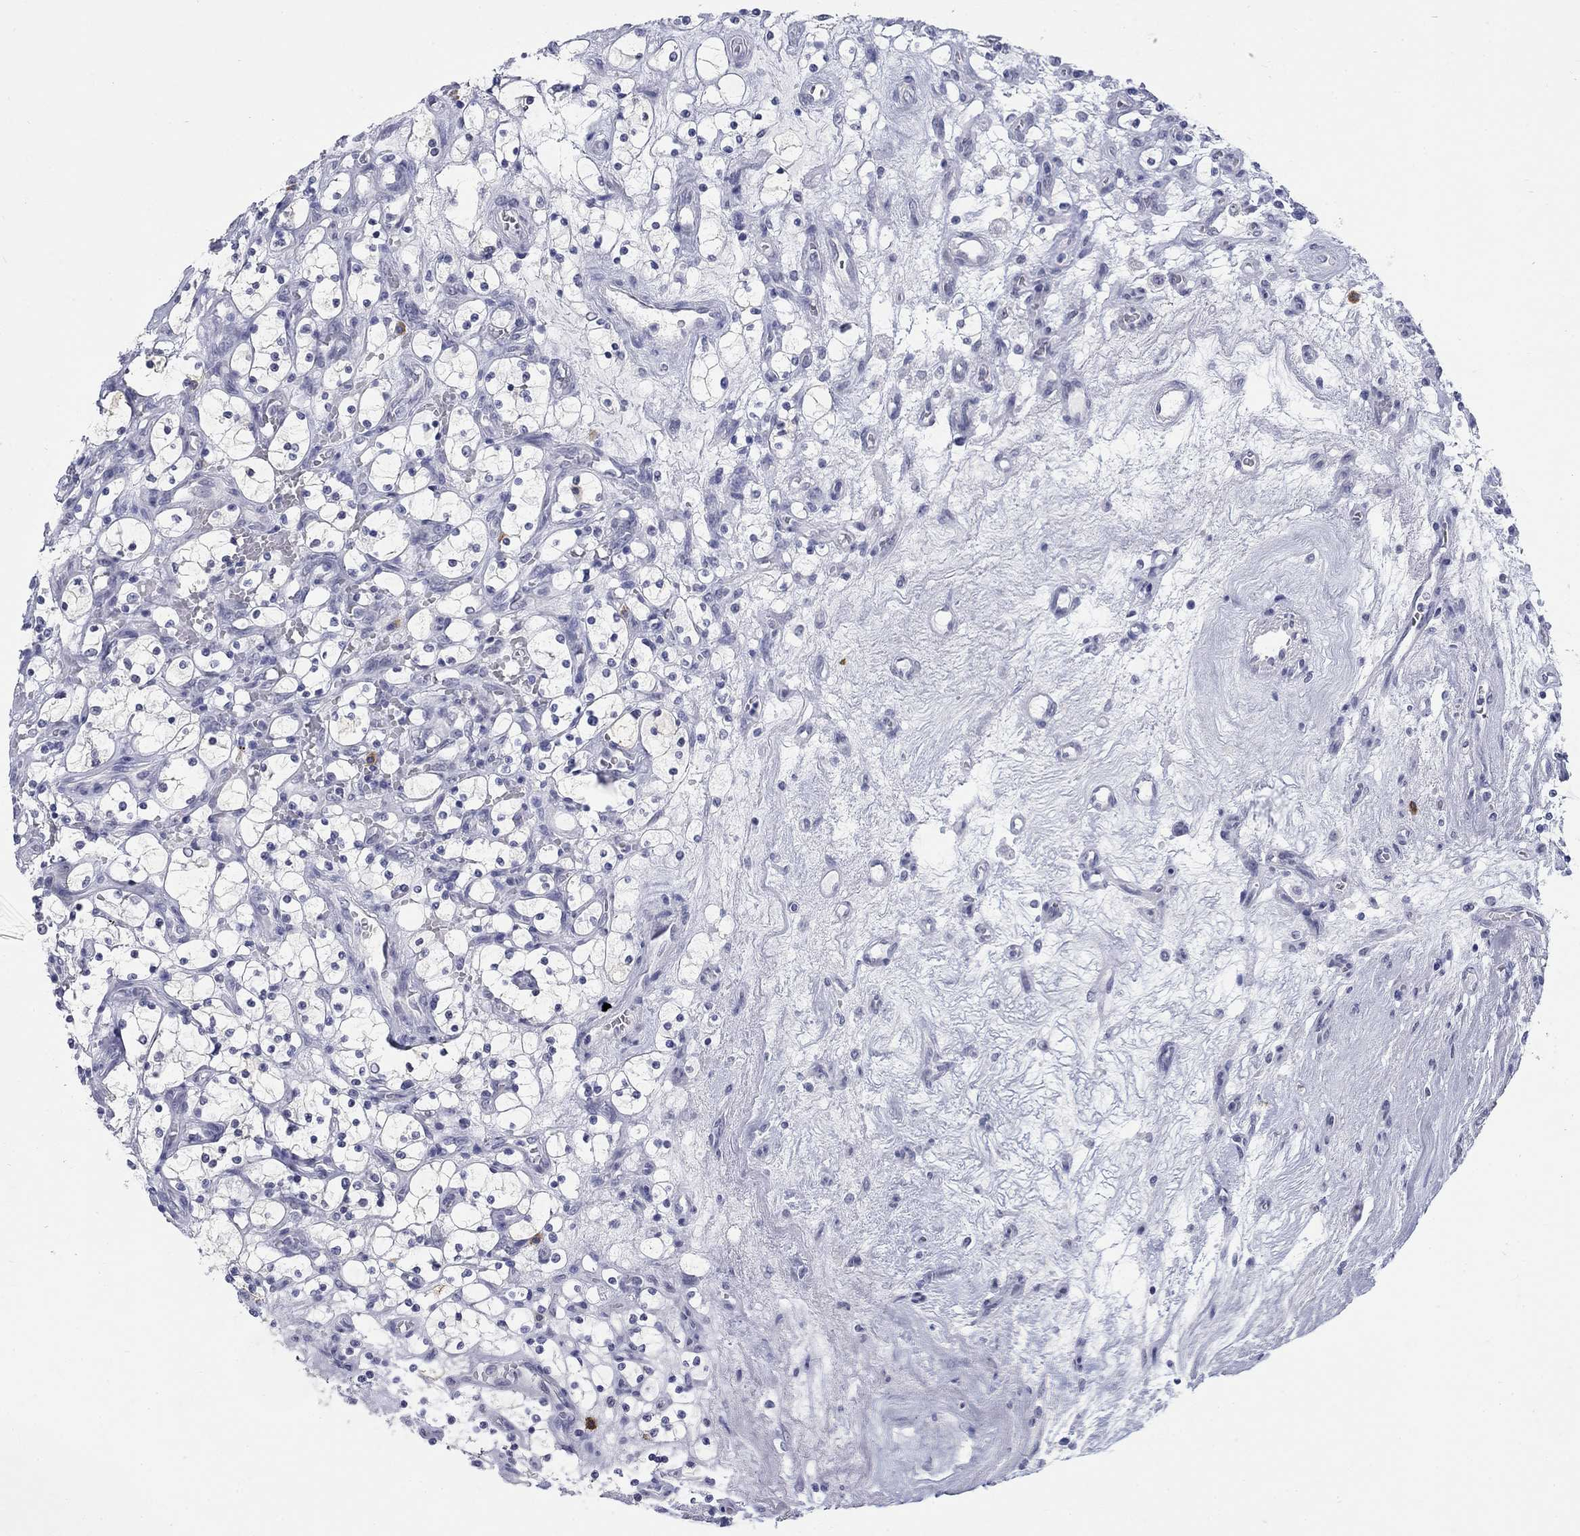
{"staining": {"intensity": "negative", "quantity": "none", "location": "none"}, "tissue": "renal cancer", "cell_type": "Tumor cells", "image_type": "cancer", "snomed": [{"axis": "morphology", "description": "Adenocarcinoma, NOS"}, {"axis": "topography", "description": "Kidney"}], "caption": "High magnification brightfield microscopy of renal cancer stained with DAB (brown) and counterstained with hematoxylin (blue): tumor cells show no significant staining.", "gene": "ECEL1", "patient": {"sex": "female", "age": 69}}